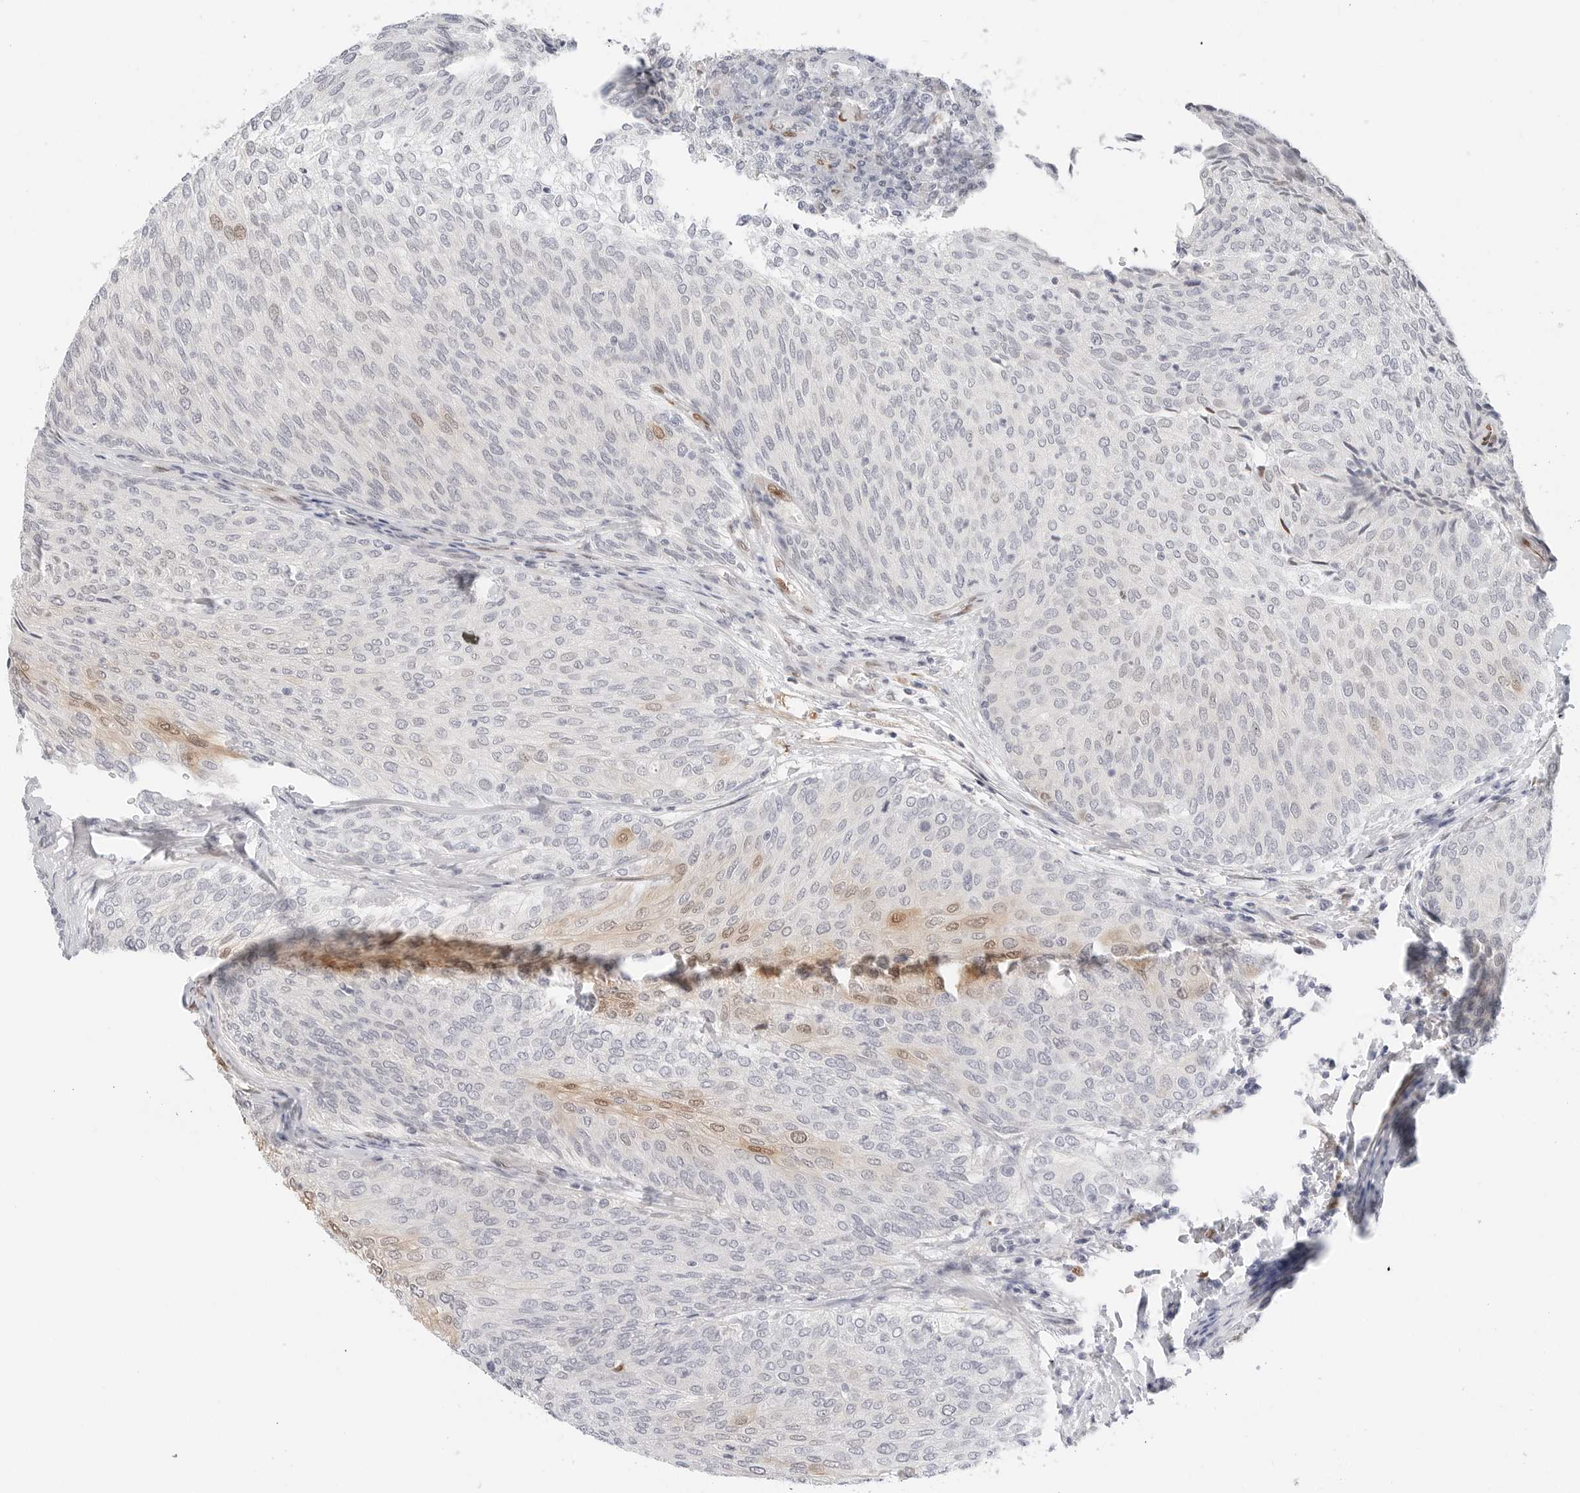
{"staining": {"intensity": "weak", "quantity": "<25%", "location": "nuclear"}, "tissue": "urothelial cancer", "cell_type": "Tumor cells", "image_type": "cancer", "snomed": [{"axis": "morphology", "description": "Urothelial carcinoma, Low grade"}, {"axis": "topography", "description": "Urinary bladder"}], "caption": "Urothelial cancer stained for a protein using IHC exhibits no expression tumor cells.", "gene": "SPIDR", "patient": {"sex": "female", "age": 79}}